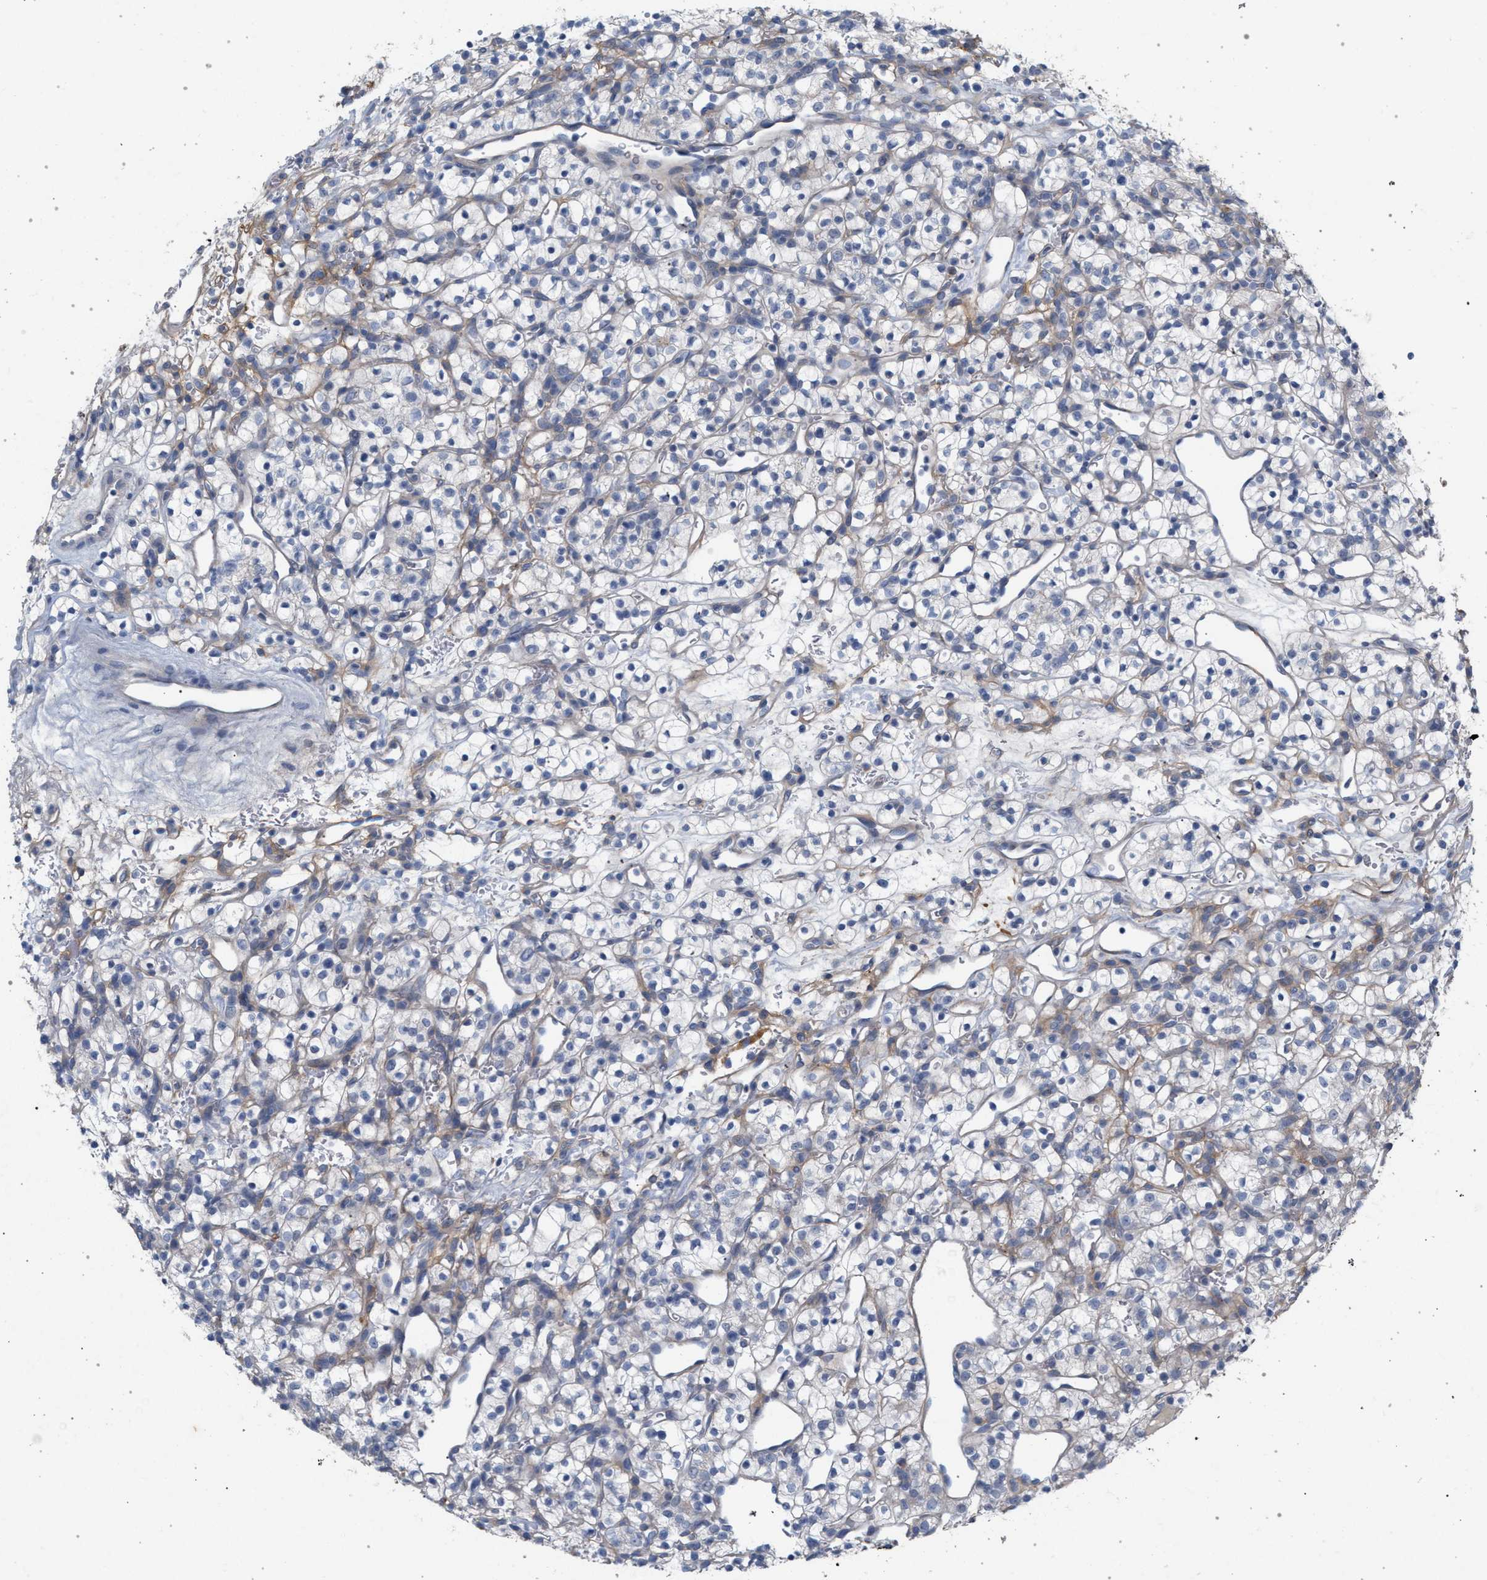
{"staining": {"intensity": "weak", "quantity": "<25%", "location": "cytoplasmic/membranous"}, "tissue": "renal cancer", "cell_type": "Tumor cells", "image_type": "cancer", "snomed": [{"axis": "morphology", "description": "Adenocarcinoma, NOS"}, {"axis": "topography", "description": "Kidney"}], "caption": "Immunohistochemistry photomicrograph of neoplastic tissue: human renal adenocarcinoma stained with DAB exhibits no significant protein positivity in tumor cells.", "gene": "MAMDC2", "patient": {"sex": "female", "age": 57}}